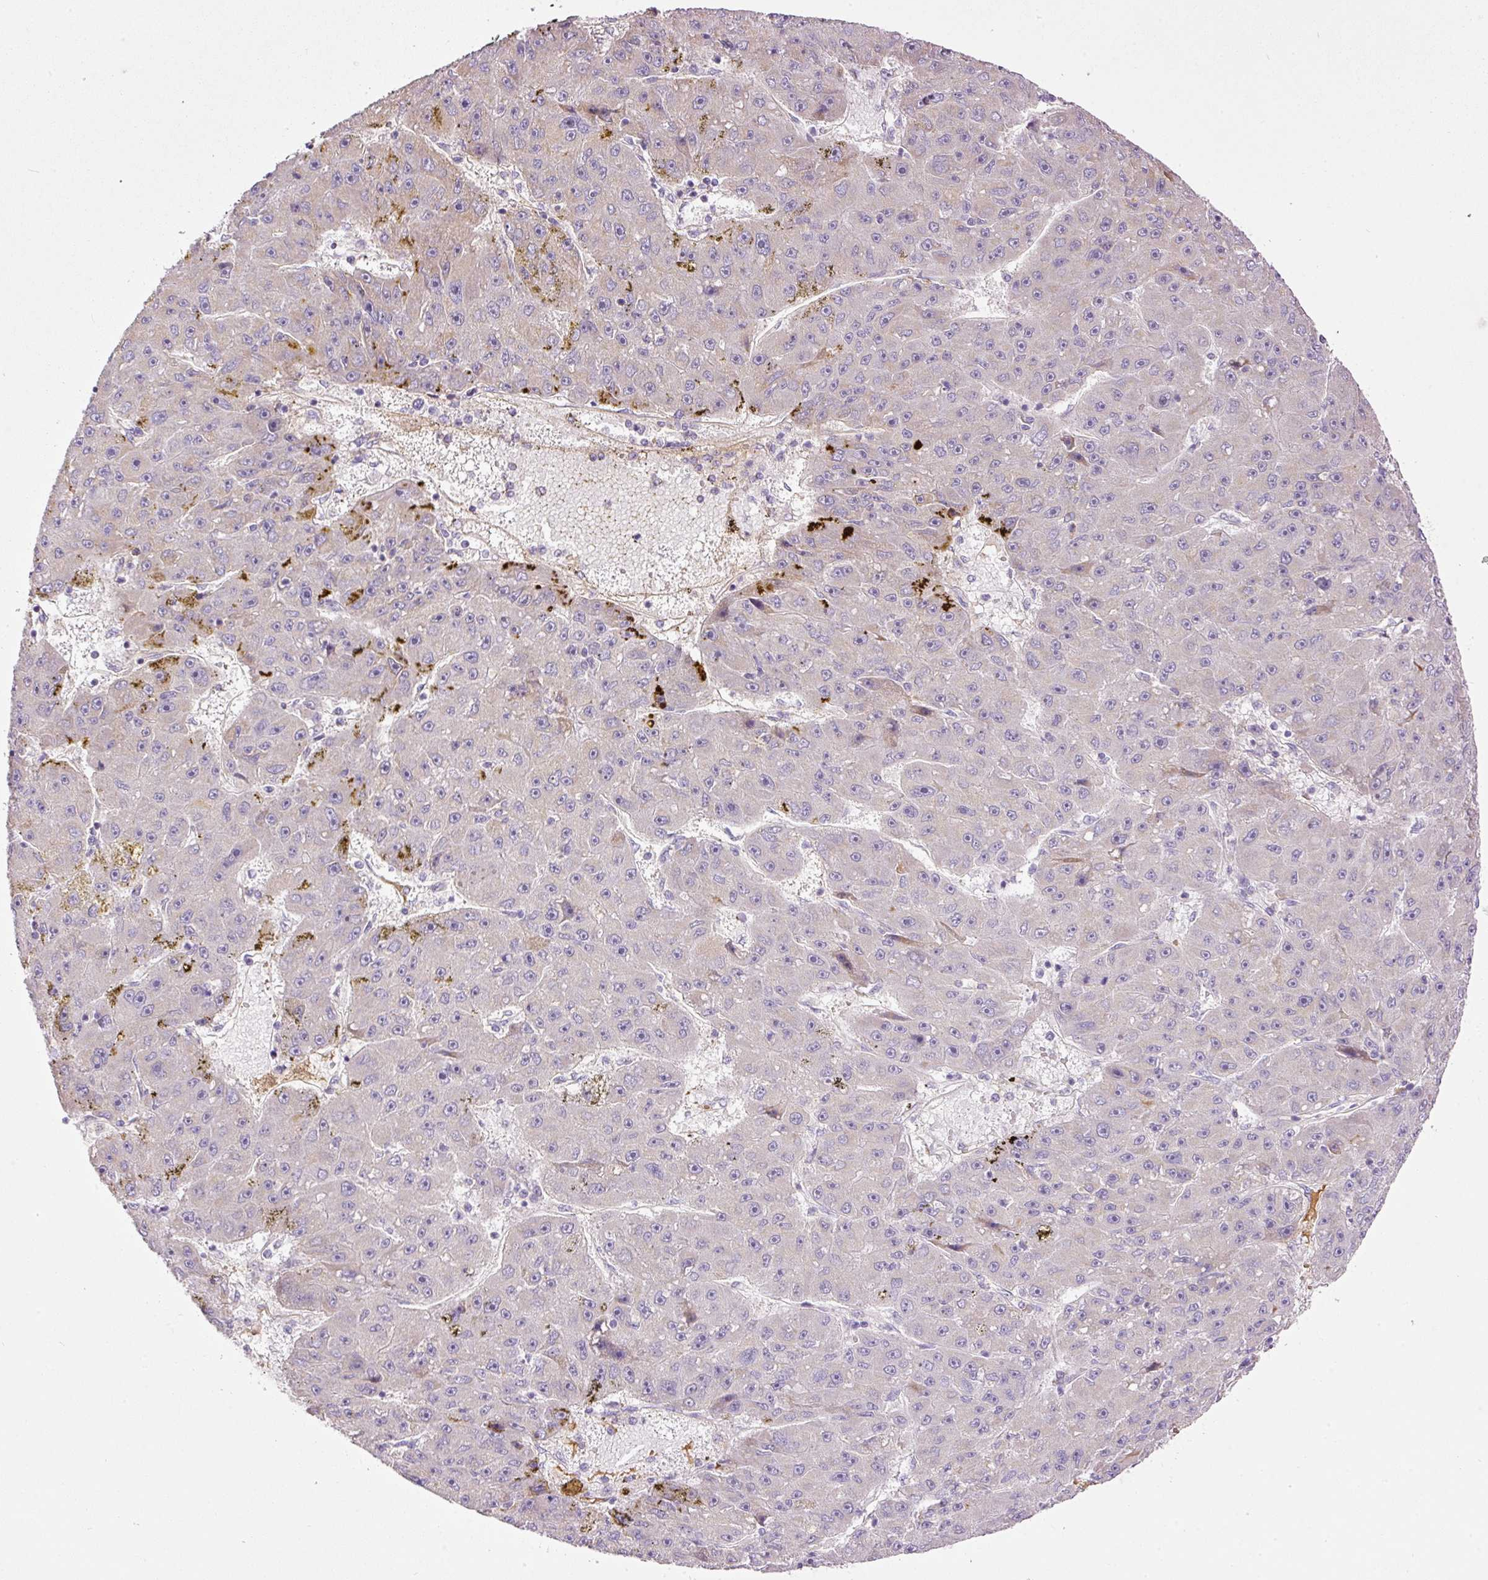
{"staining": {"intensity": "moderate", "quantity": "<25%", "location": "cytoplasmic/membranous"}, "tissue": "liver cancer", "cell_type": "Tumor cells", "image_type": "cancer", "snomed": [{"axis": "morphology", "description": "Carcinoma, Hepatocellular, NOS"}, {"axis": "topography", "description": "Liver"}], "caption": "Liver cancer (hepatocellular carcinoma) stained for a protein (brown) reveals moderate cytoplasmic/membranous positive expression in approximately <25% of tumor cells.", "gene": "KPNA5", "patient": {"sex": "male", "age": 67}}